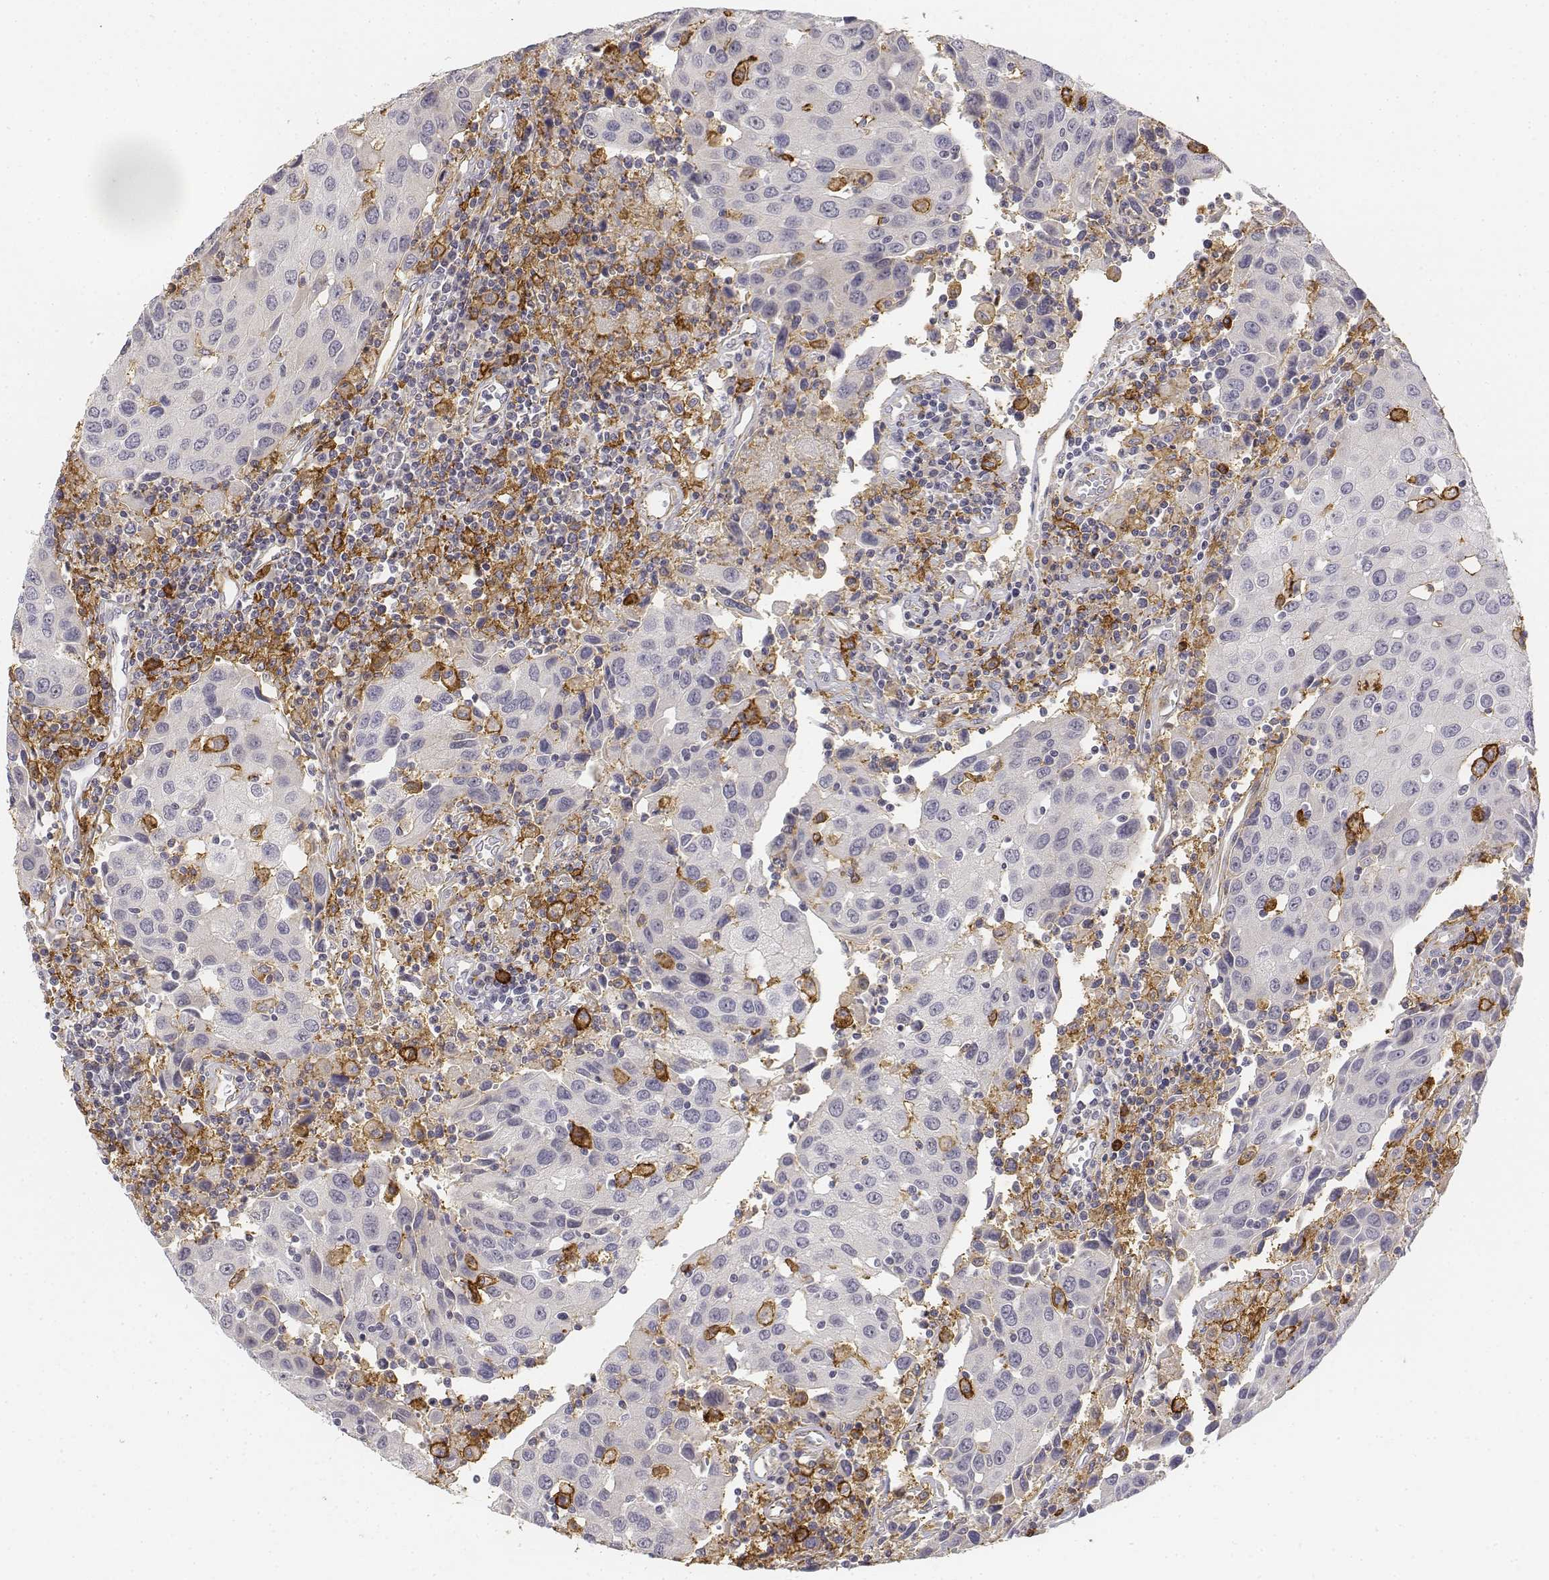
{"staining": {"intensity": "negative", "quantity": "none", "location": "none"}, "tissue": "urothelial cancer", "cell_type": "Tumor cells", "image_type": "cancer", "snomed": [{"axis": "morphology", "description": "Urothelial carcinoma, High grade"}, {"axis": "topography", "description": "Urinary bladder"}], "caption": "The micrograph demonstrates no staining of tumor cells in urothelial carcinoma (high-grade).", "gene": "CD14", "patient": {"sex": "female", "age": 85}}